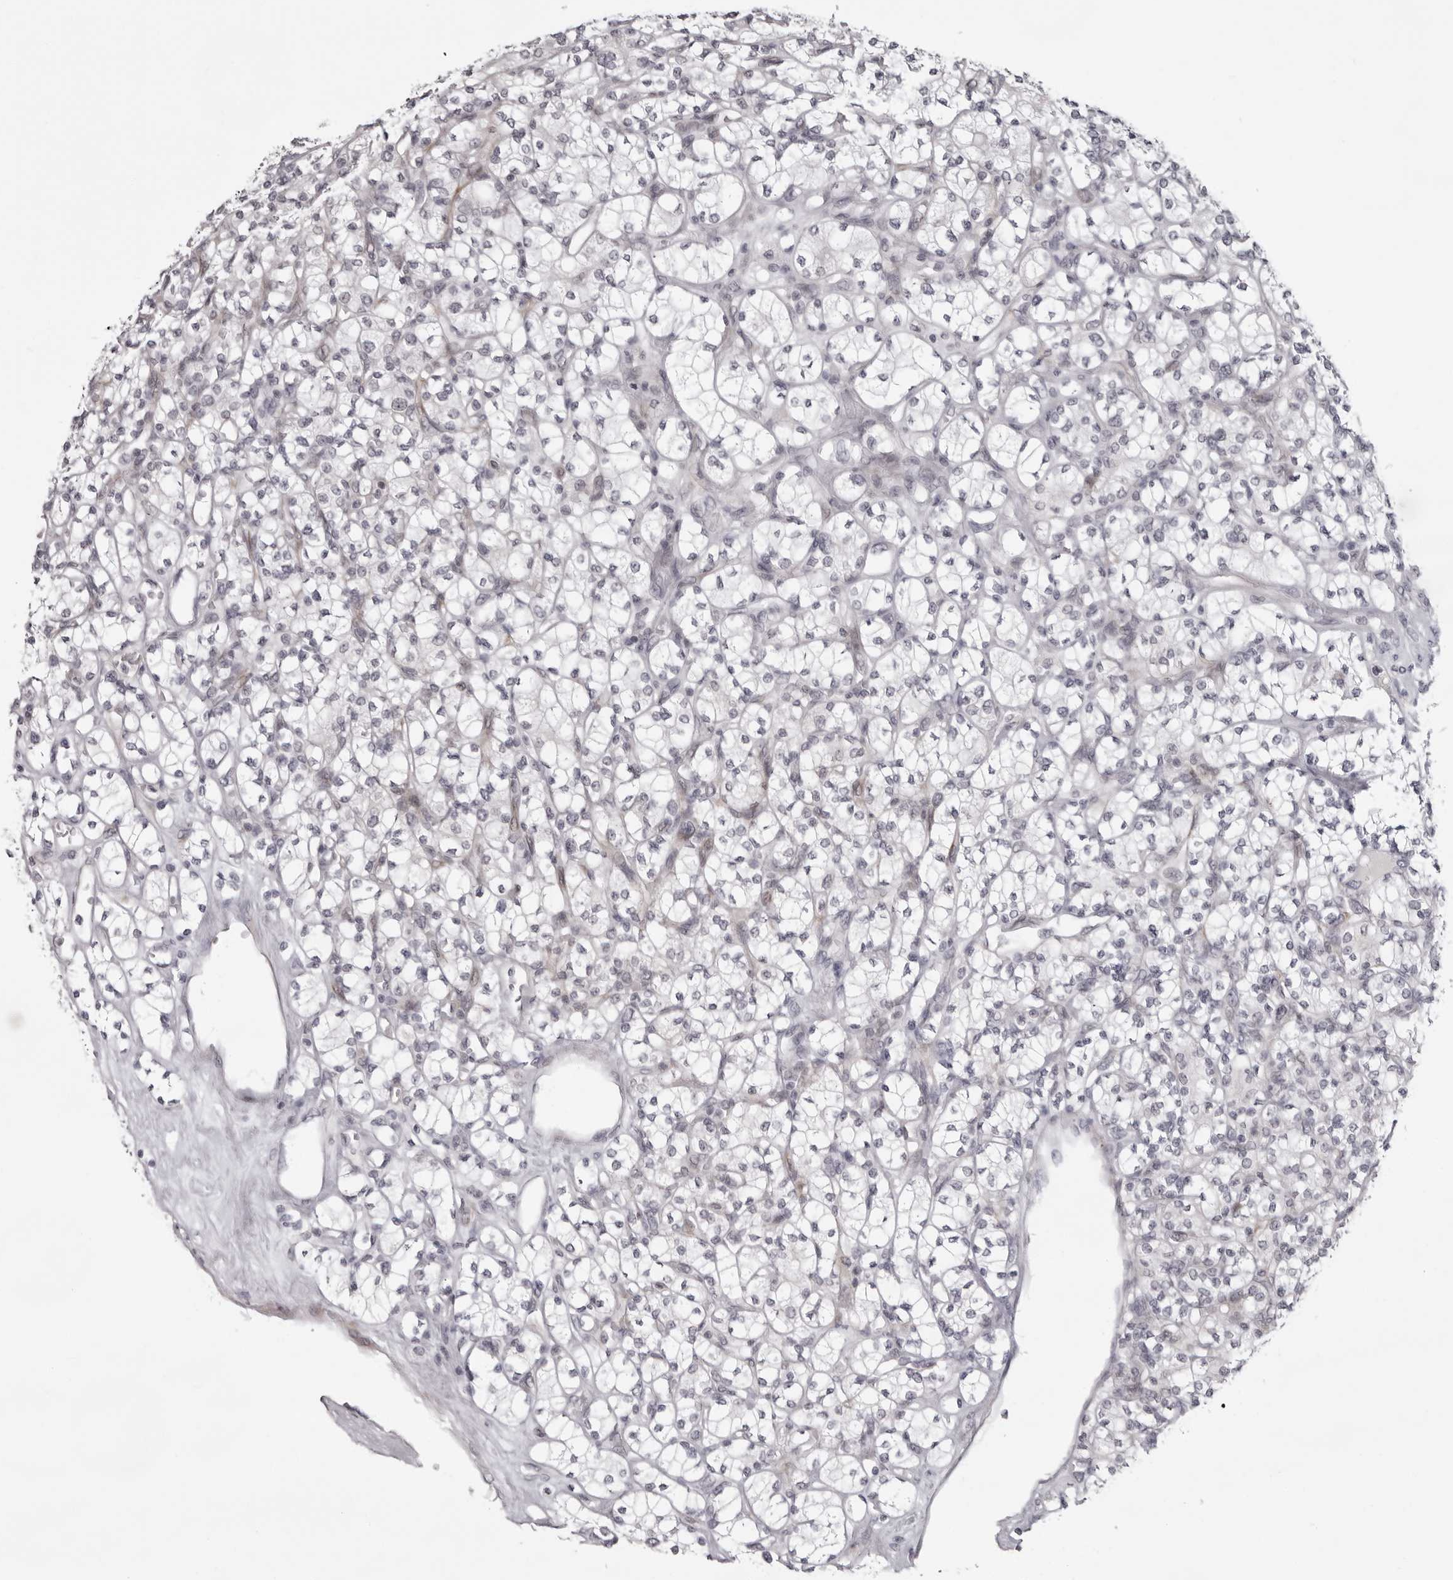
{"staining": {"intensity": "negative", "quantity": "none", "location": "none"}, "tissue": "renal cancer", "cell_type": "Tumor cells", "image_type": "cancer", "snomed": [{"axis": "morphology", "description": "Adenocarcinoma, NOS"}, {"axis": "topography", "description": "Kidney"}], "caption": "A high-resolution image shows immunohistochemistry (IHC) staining of renal cancer, which reveals no significant staining in tumor cells.", "gene": "NUDT18", "patient": {"sex": "male", "age": 77}}